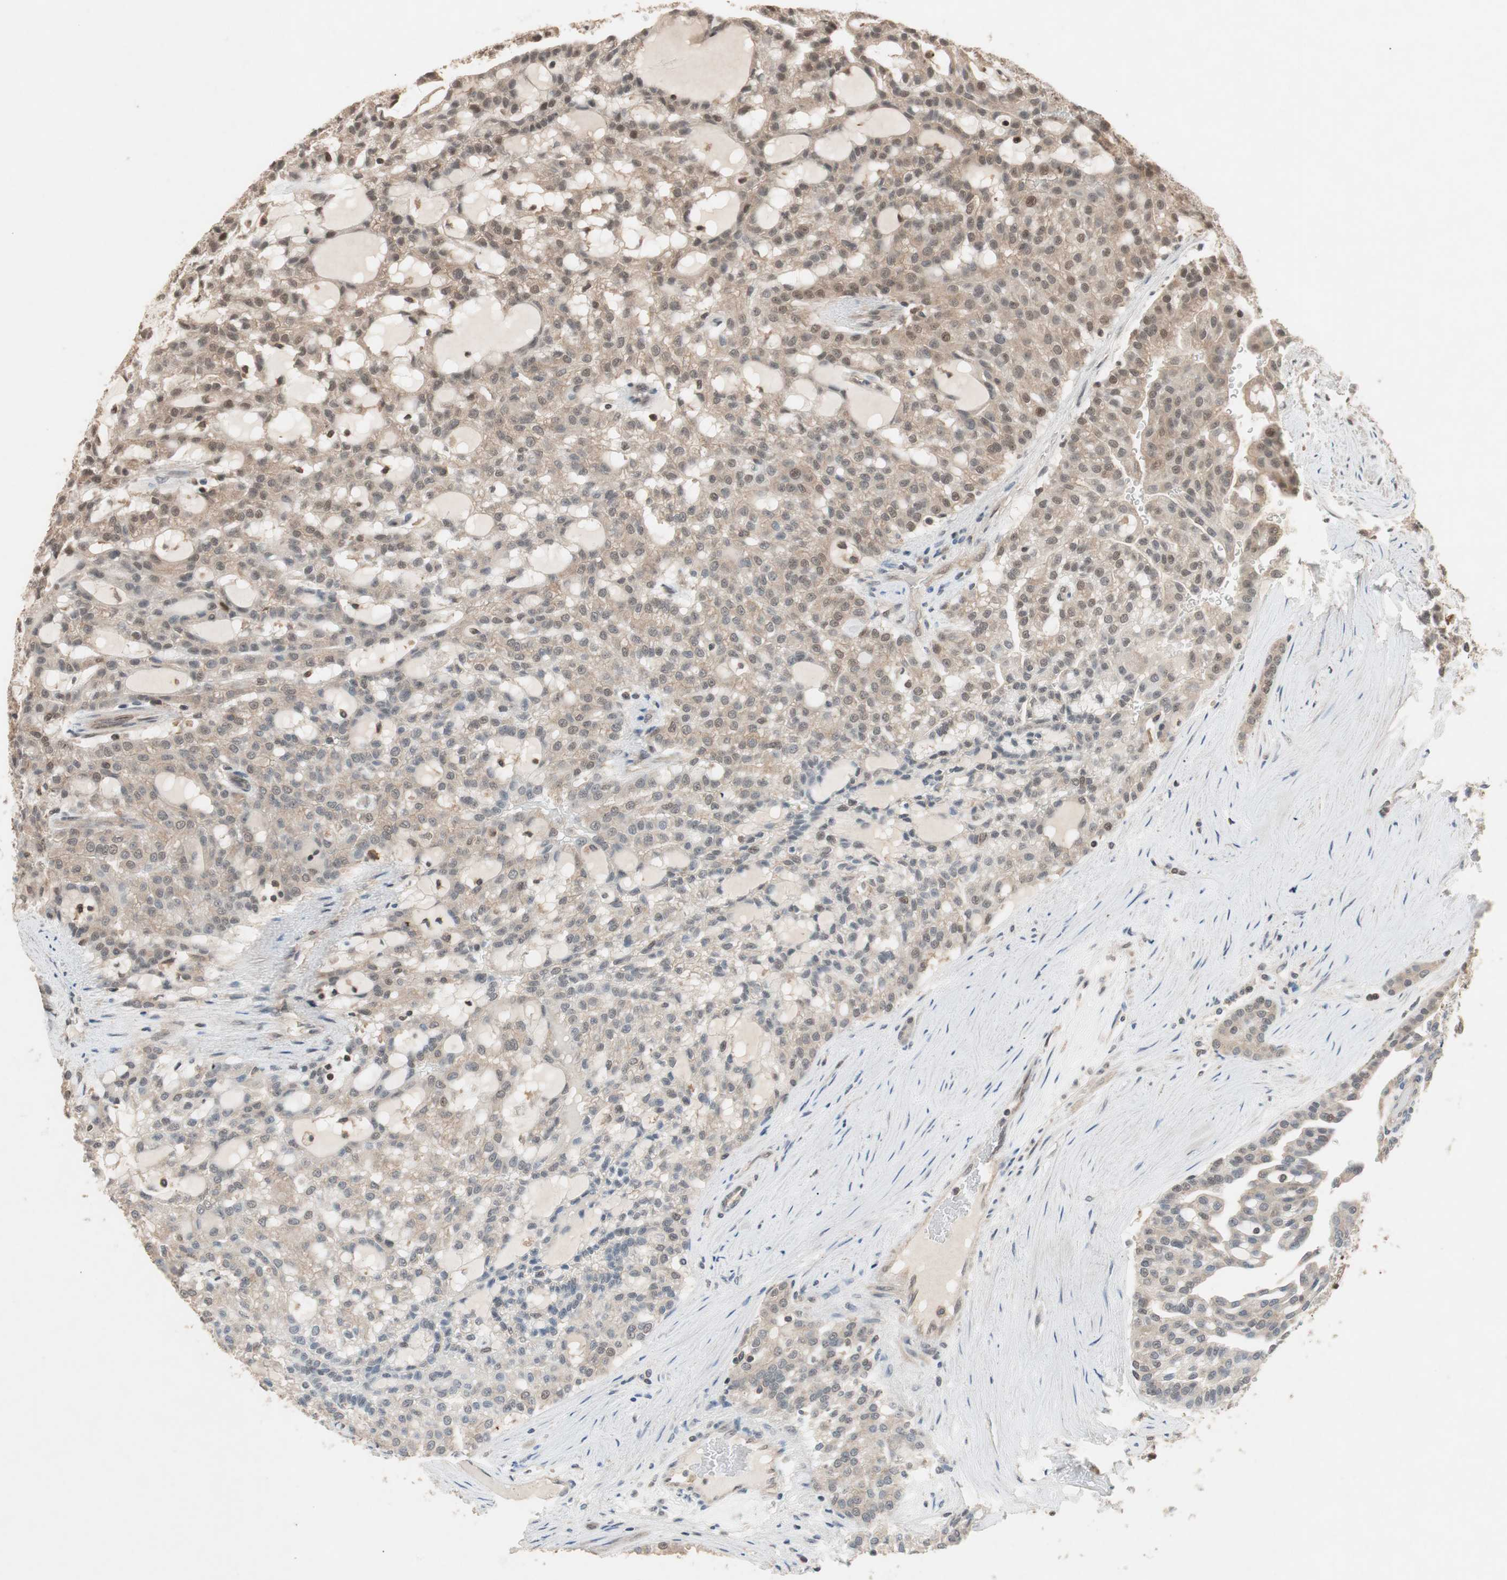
{"staining": {"intensity": "moderate", "quantity": ">75%", "location": "cytoplasmic/membranous,nuclear"}, "tissue": "renal cancer", "cell_type": "Tumor cells", "image_type": "cancer", "snomed": [{"axis": "morphology", "description": "Adenocarcinoma, NOS"}, {"axis": "topography", "description": "Kidney"}], "caption": "Human adenocarcinoma (renal) stained with a brown dye demonstrates moderate cytoplasmic/membranous and nuclear positive positivity in approximately >75% of tumor cells.", "gene": "GART", "patient": {"sex": "male", "age": 63}}